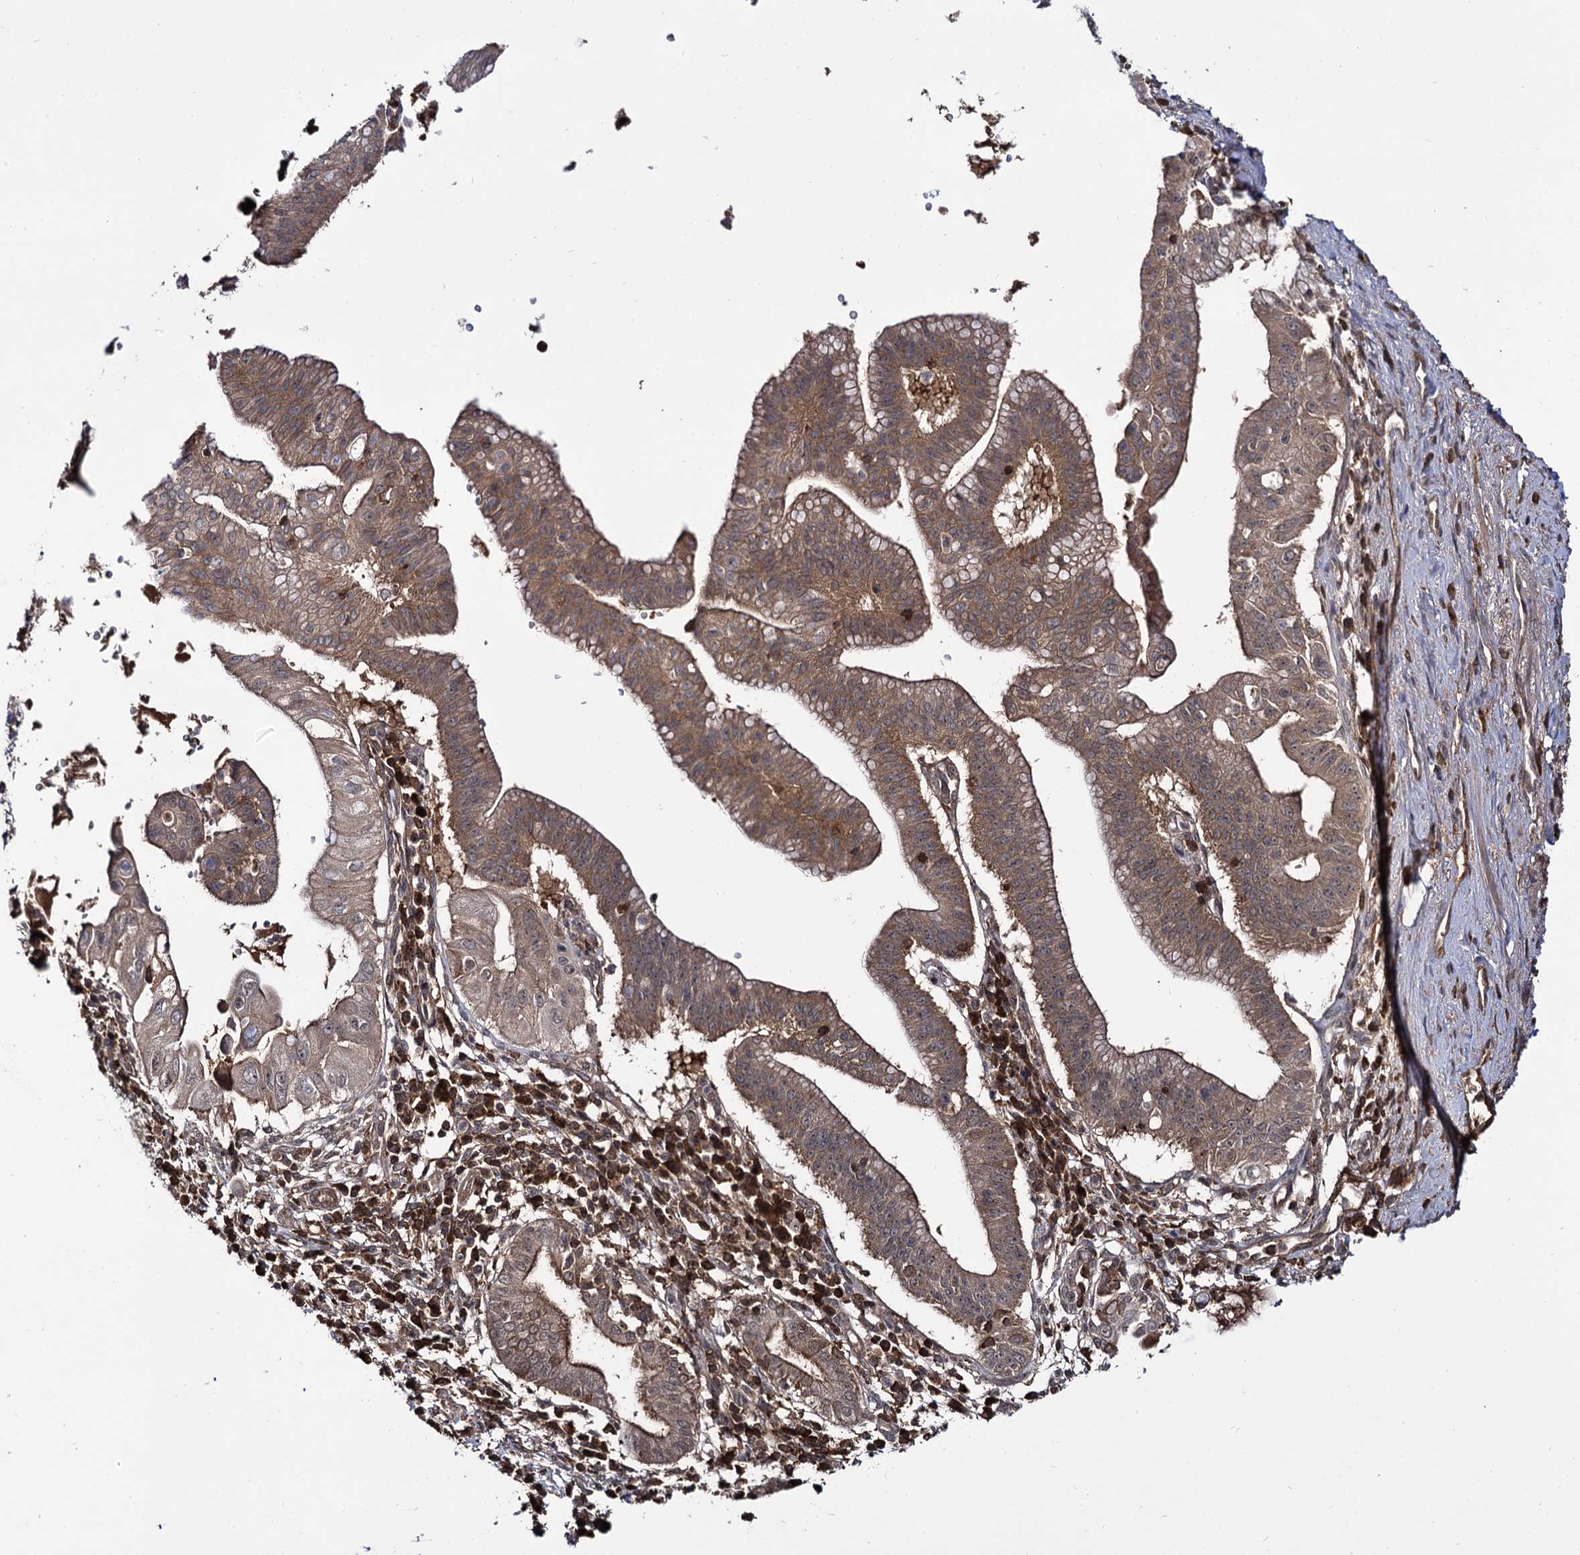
{"staining": {"intensity": "moderate", "quantity": ">75%", "location": "cytoplasmic/membranous,nuclear"}, "tissue": "pancreatic cancer", "cell_type": "Tumor cells", "image_type": "cancer", "snomed": [{"axis": "morphology", "description": "Adenocarcinoma, NOS"}, {"axis": "topography", "description": "Pancreas"}], "caption": "IHC photomicrograph of human pancreatic cancer (adenocarcinoma) stained for a protein (brown), which demonstrates medium levels of moderate cytoplasmic/membranous and nuclear expression in approximately >75% of tumor cells.", "gene": "MICAL2", "patient": {"sex": "male", "age": 68}}